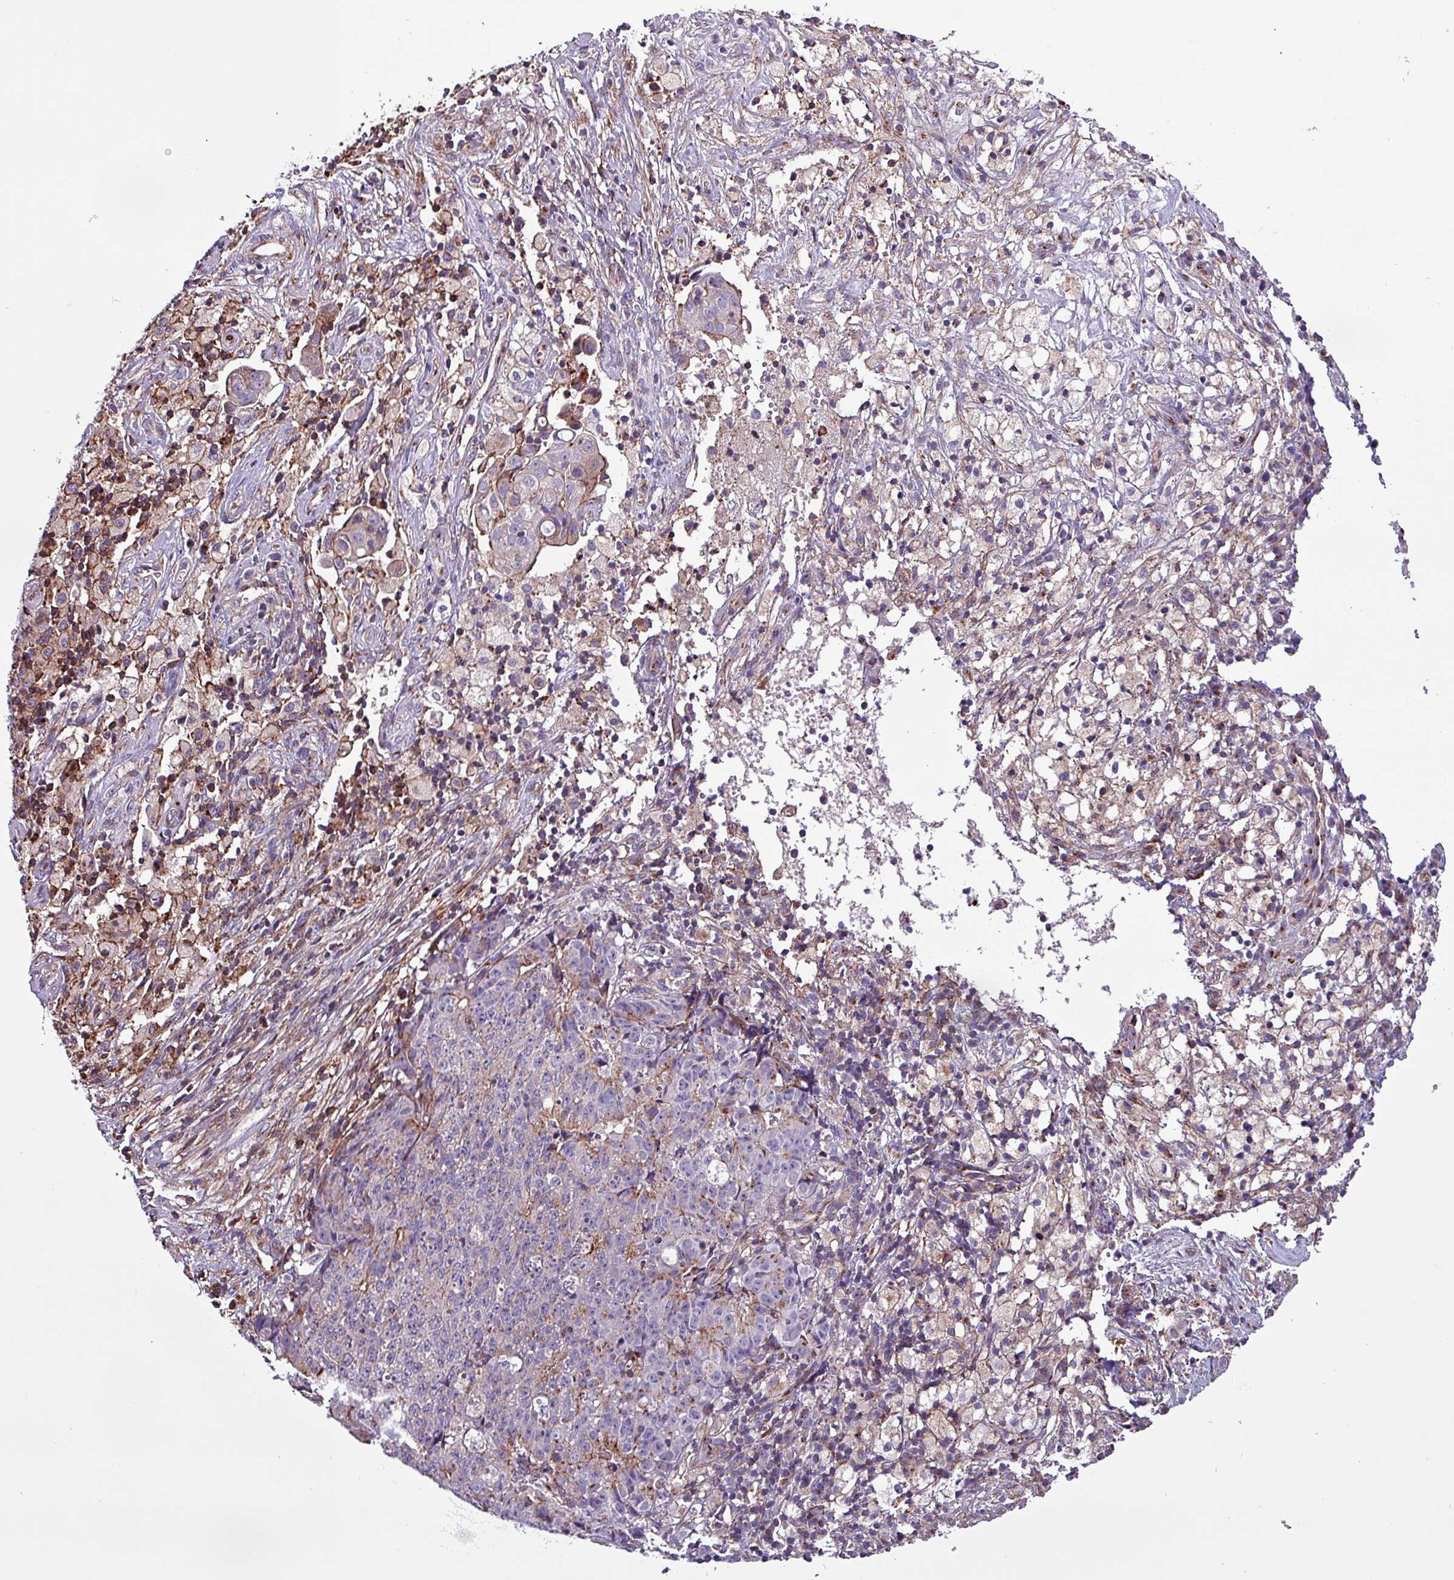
{"staining": {"intensity": "negative", "quantity": "none", "location": "none"}, "tissue": "ovarian cancer", "cell_type": "Tumor cells", "image_type": "cancer", "snomed": [{"axis": "morphology", "description": "Carcinoma, endometroid"}, {"axis": "topography", "description": "Ovary"}], "caption": "The image demonstrates no staining of tumor cells in ovarian cancer.", "gene": "VAMP4", "patient": {"sex": "female", "age": 42}}